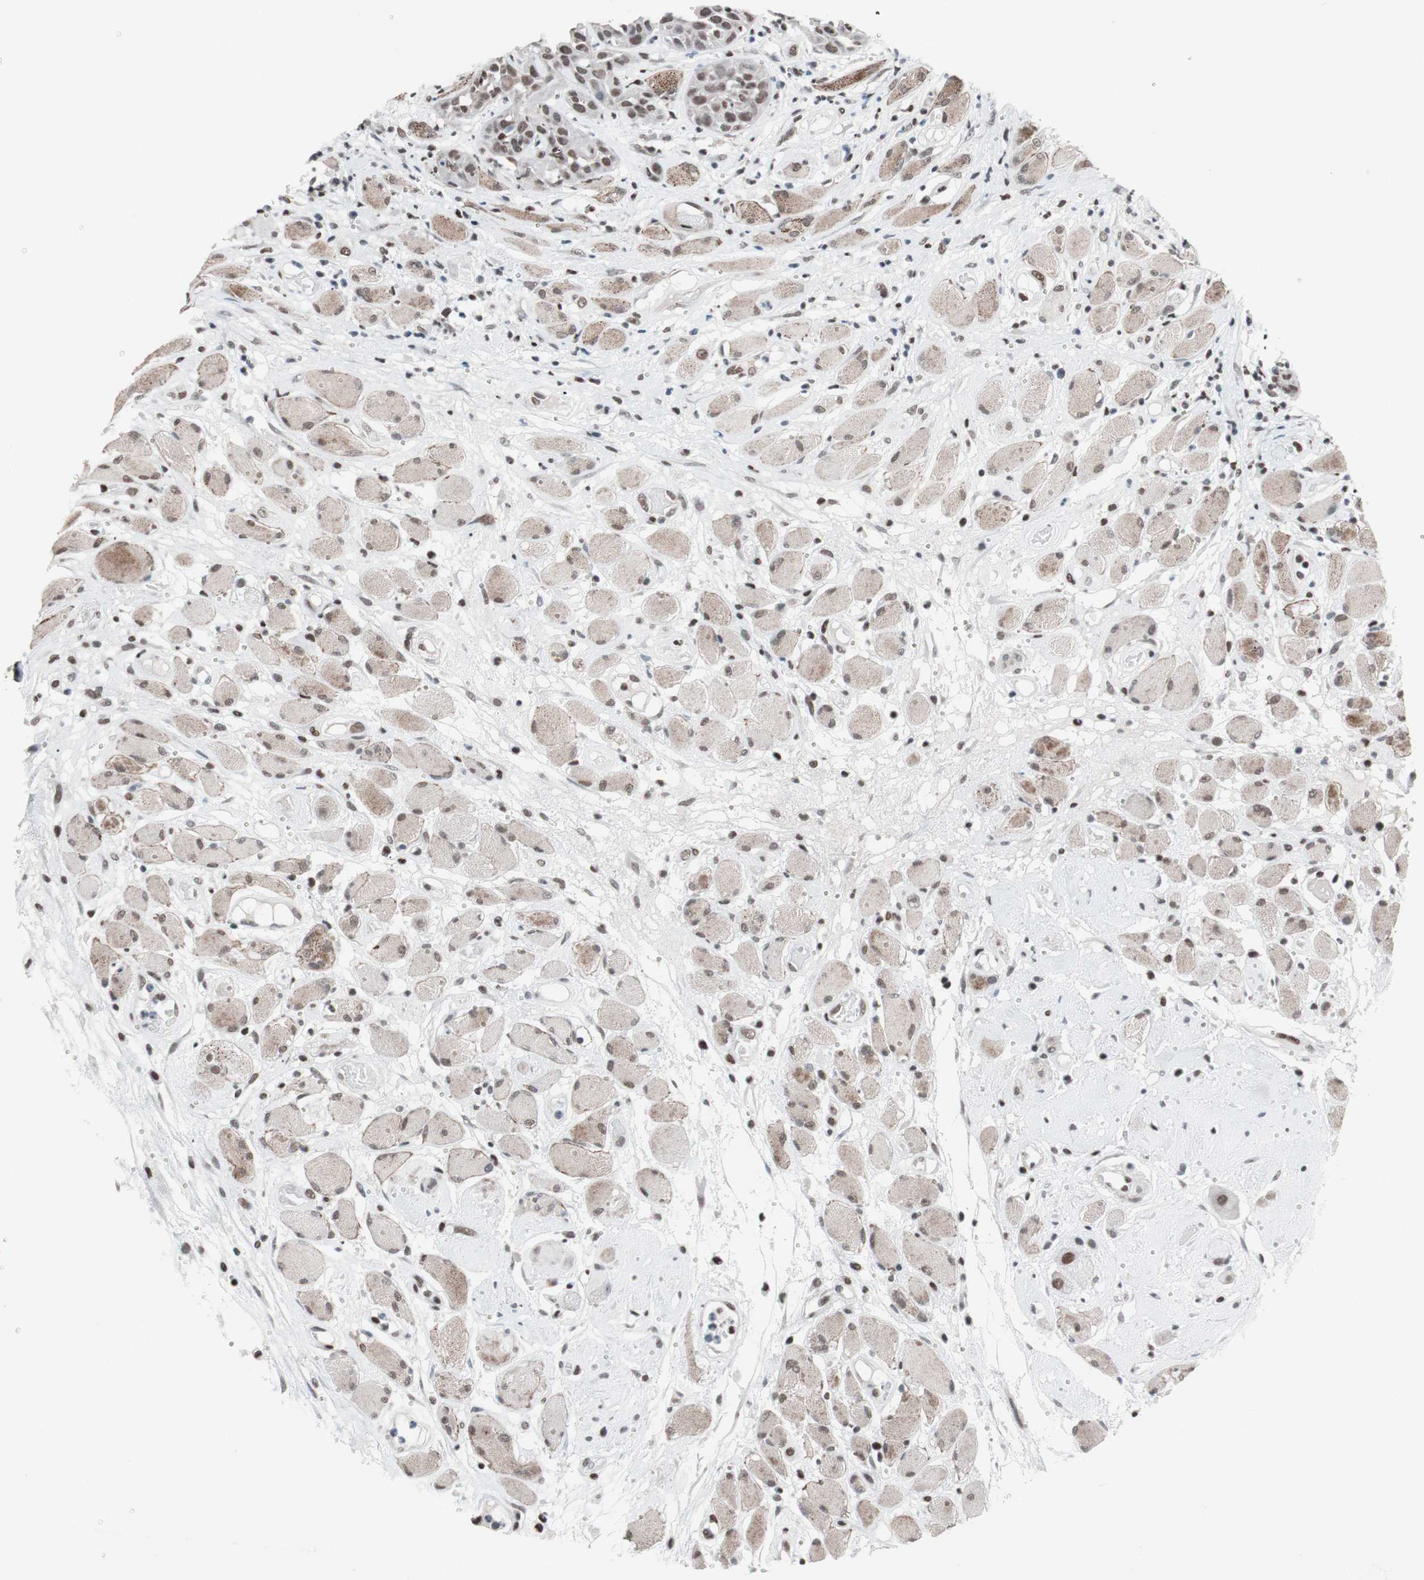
{"staining": {"intensity": "moderate", "quantity": ">75%", "location": "nuclear"}, "tissue": "head and neck cancer", "cell_type": "Tumor cells", "image_type": "cancer", "snomed": [{"axis": "morphology", "description": "Squamous cell carcinoma, NOS"}, {"axis": "topography", "description": "Head-Neck"}], "caption": "High-magnification brightfield microscopy of squamous cell carcinoma (head and neck) stained with DAB (brown) and counterstained with hematoxylin (blue). tumor cells exhibit moderate nuclear staining is identified in approximately>75% of cells.", "gene": "ARID1A", "patient": {"sex": "male", "age": 62}}